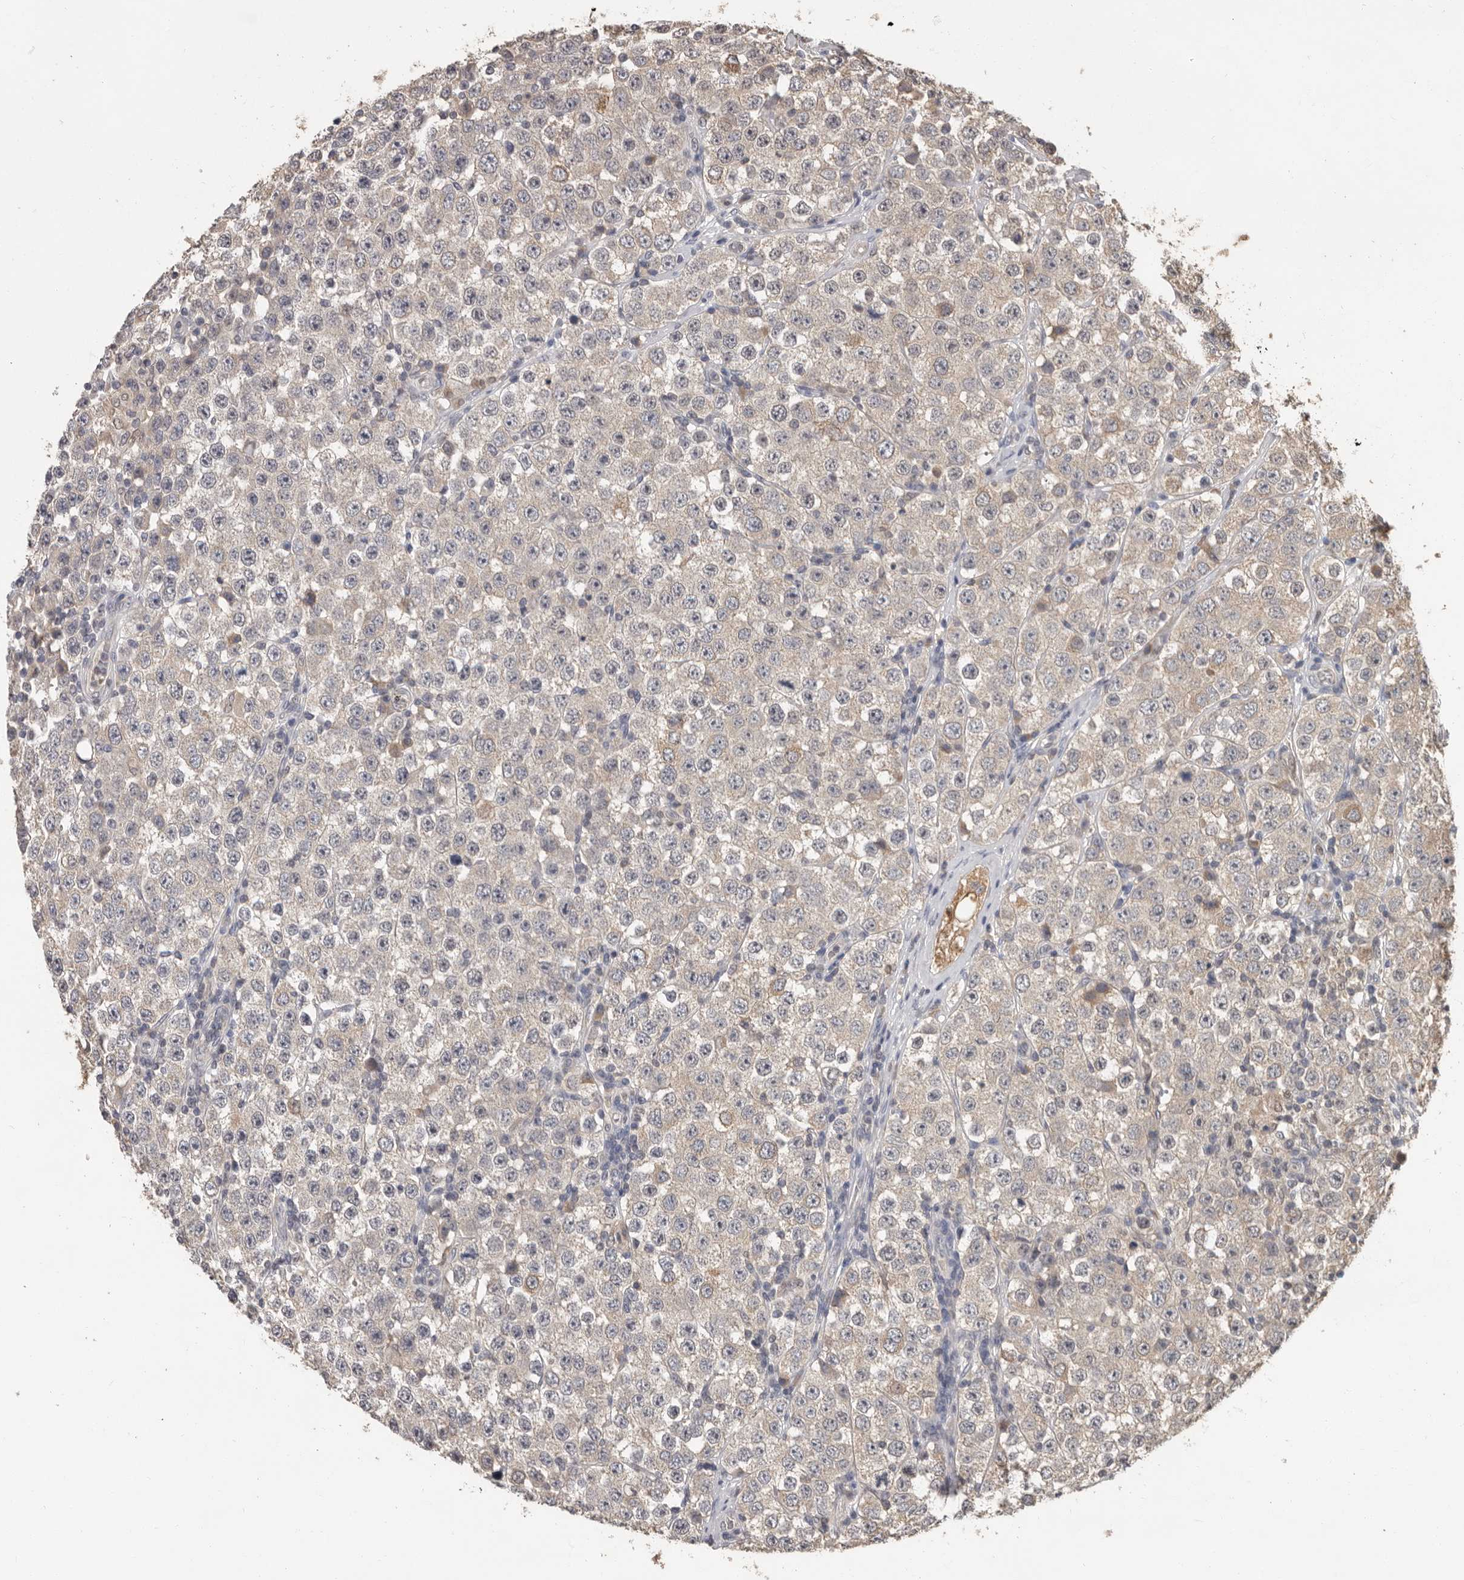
{"staining": {"intensity": "negative", "quantity": "none", "location": "none"}, "tissue": "testis cancer", "cell_type": "Tumor cells", "image_type": "cancer", "snomed": [{"axis": "morphology", "description": "Seminoma, NOS"}, {"axis": "topography", "description": "Testis"}], "caption": "High power microscopy photomicrograph of an immunohistochemistry histopathology image of testis cancer, revealing no significant positivity in tumor cells.", "gene": "MTF1", "patient": {"sex": "male", "age": 28}}